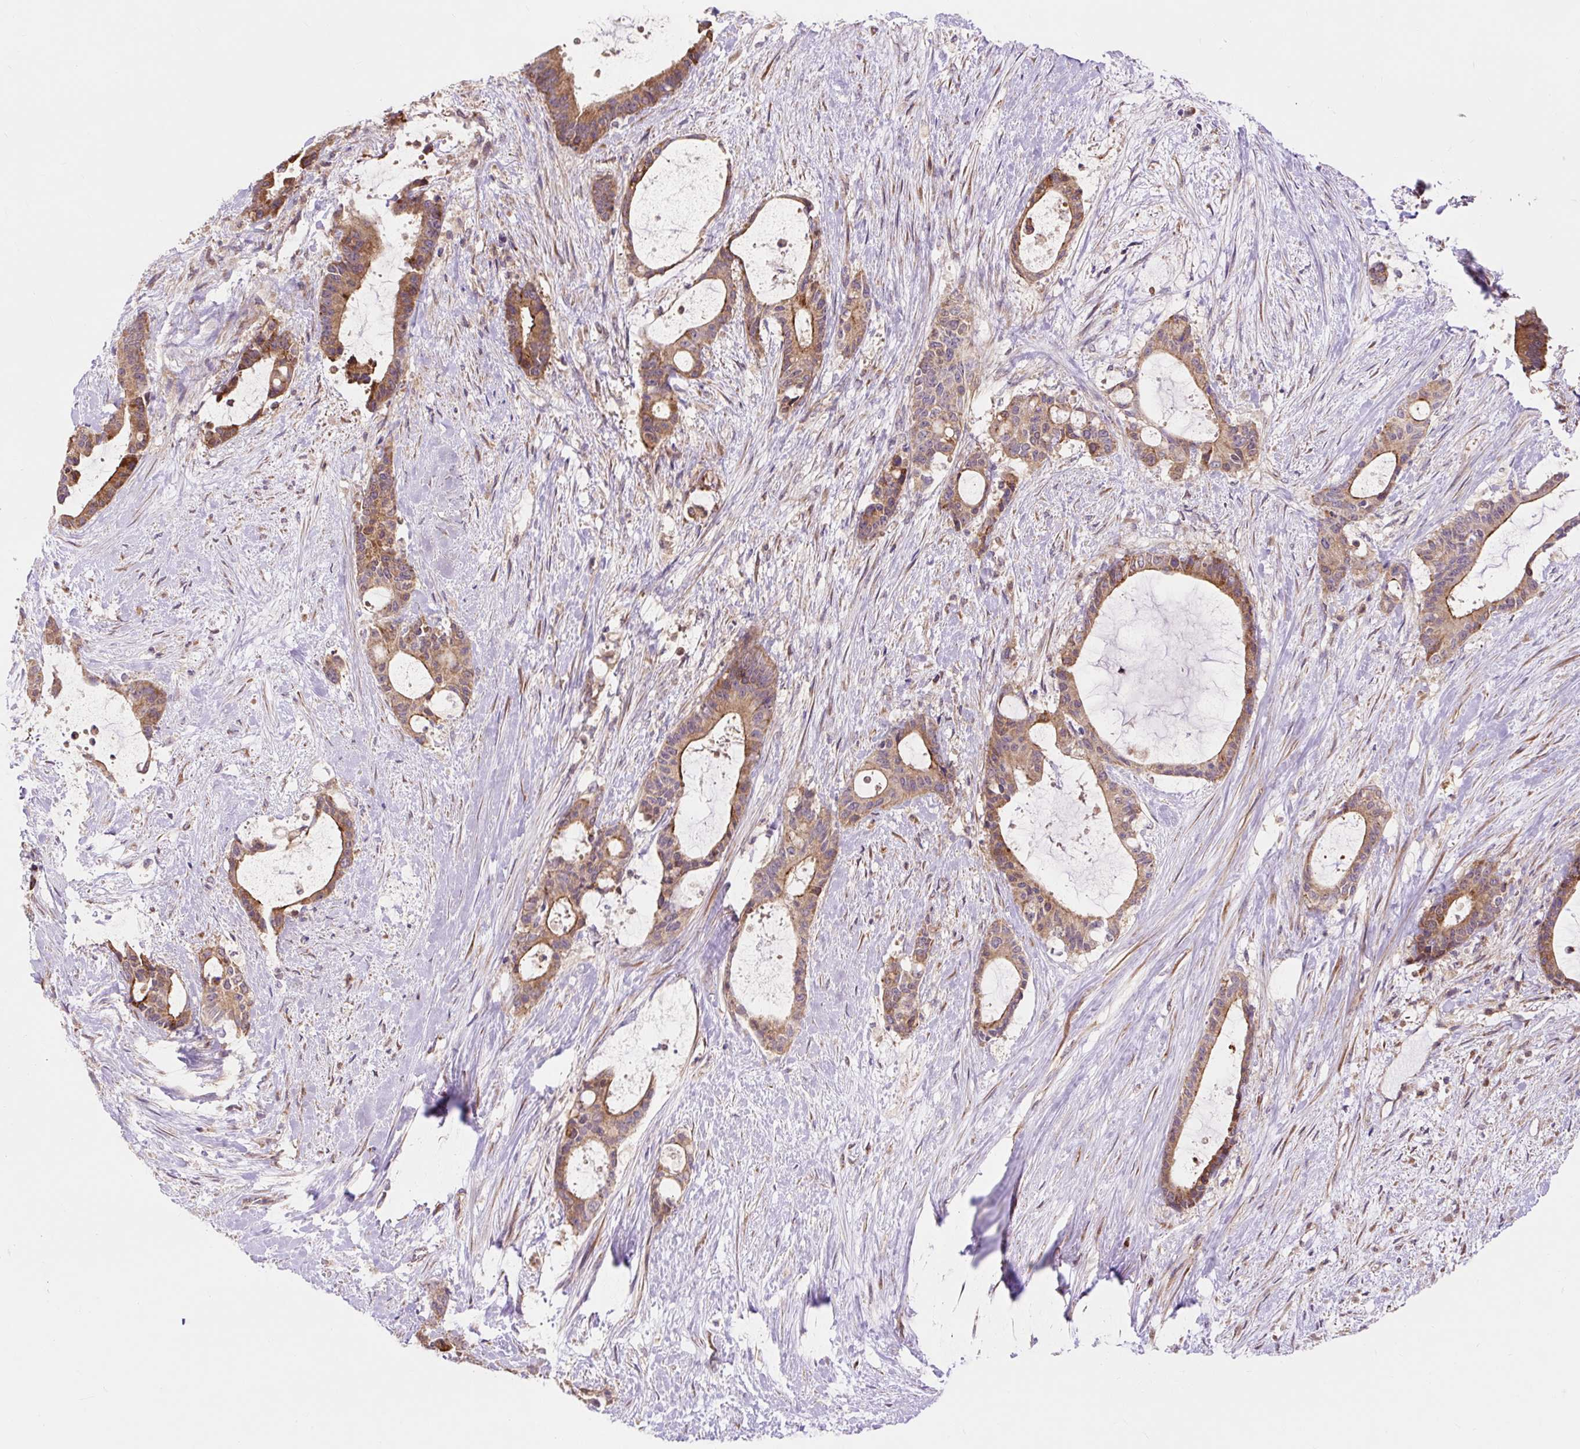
{"staining": {"intensity": "moderate", "quantity": ">75%", "location": "cytoplasmic/membranous"}, "tissue": "liver cancer", "cell_type": "Tumor cells", "image_type": "cancer", "snomed": [{"axis": "morphology", "description": "Normal tissue, NOS"}, {"axis": "morphology", "description": "Cholangiocarcinoma"}, {"axis": "topography", "description": "Liver"}, {"axis": "topography", "description": "Peripheral nerve tissue"}], "caption": "About >75% of tumor cells in human liver cancer exhibit moderate cytoplasmic/membranous protein expression as visualized by brown immunohistochemical staining.", "gene": "TRIAP1", "patient": {"sex": "female", "age": 73}}